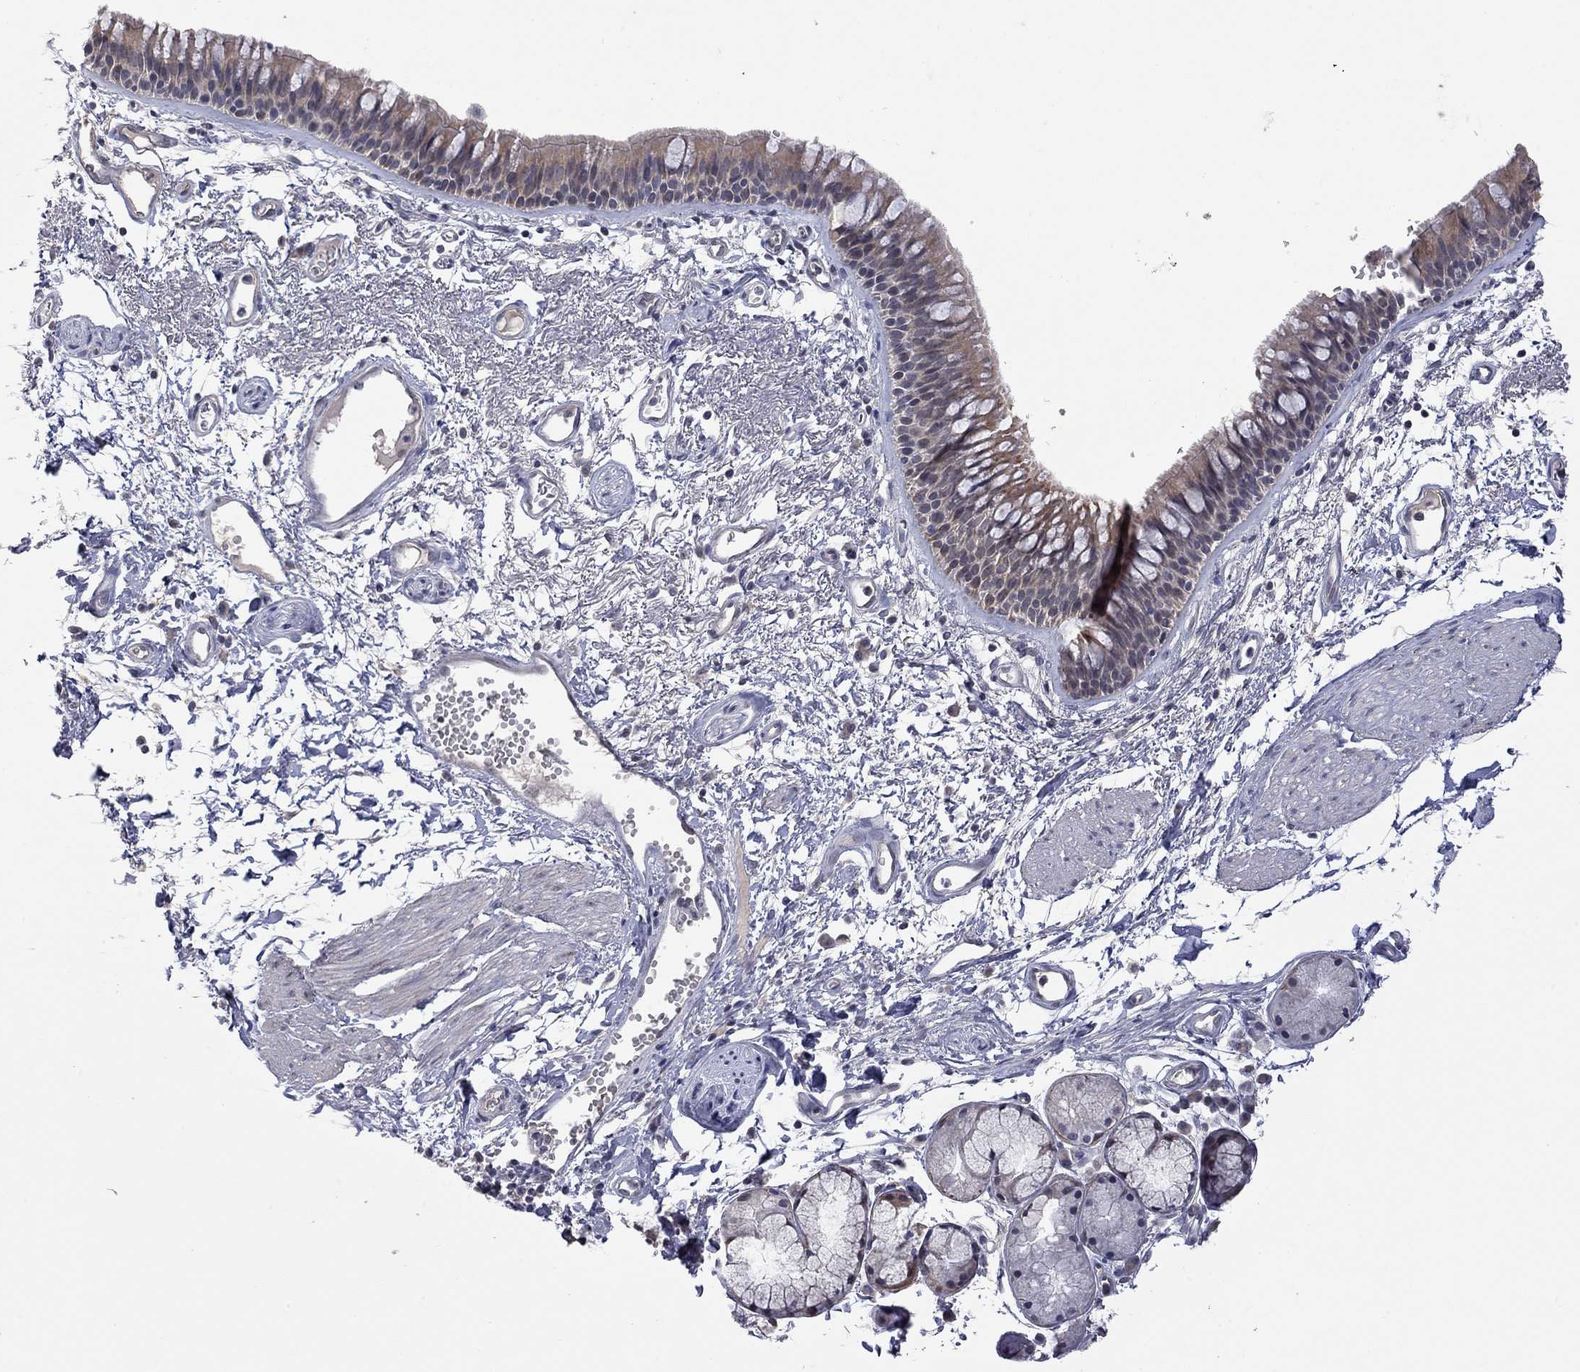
{"staining": {"intensity": "moderate", "quantity": "25%-75%", "location": "cytoplasmic/membranous"}, "tissue": "bronchus", "cell_type": "Respiratory epithelial cells", "image_type": "normal", "snomed": [{"axis": "morphology", "description": "Normal tissue, NOS"}, {"axis": "topography", "description": "Cartilage tissue"}, {"axis": "topography", "description": "Bronchus"}], "caption": "Immunohistochemical staining of normal human bronchus shows medium levels of moderate cytoplasmic/membranous staining in approximately 25%-75% of respiratory epithelial cells. The staining was performed using DAB (3,3'-diaminobenzidine) to visualize the protein expression in brown, while the nuclei were stained in blue with hematoxylin (Magnification: 20x).", "gene": "FABP12", "patient": {"sex": "male", "age": 66}}